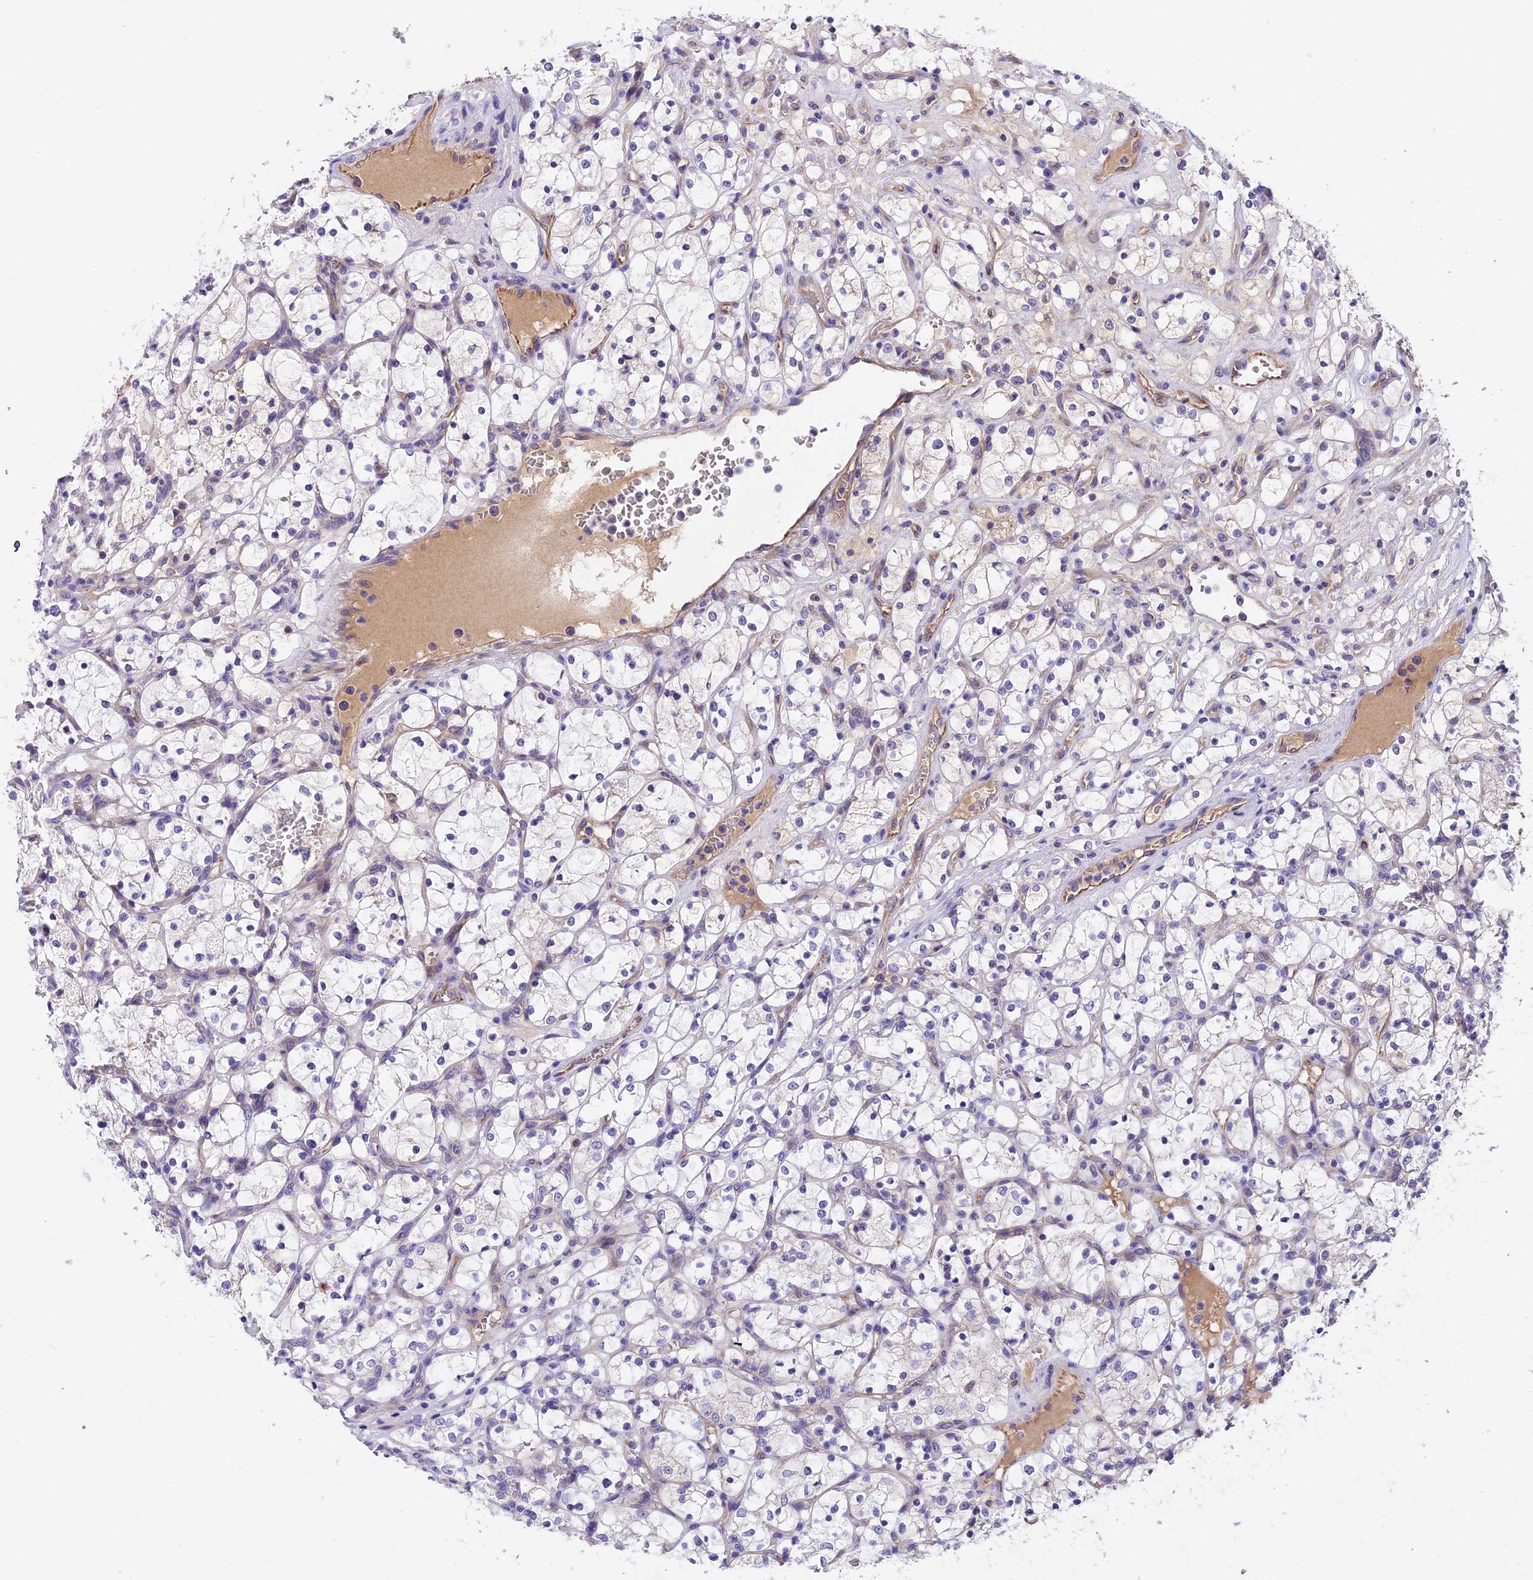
{"staining": {"intensity": "negative", "quantity": "none", "location": "none"}, "tissue": "renal cancer", "cell_type": "Tumor cells", "image_type": "cancer", "snomed": [{"axis": "morphology", "description": "Adenocarcinoma, NOS"}, {"axis": "topography", "description": "Kidney"}], "caption": "This is an immunohistochemistry (IHC) histopathology image of renal cancer (adenocarcinoma). There is no staining in tumor cells.", "gene": "CCDC32", "patient": {"sex": "female", "age": 69}}